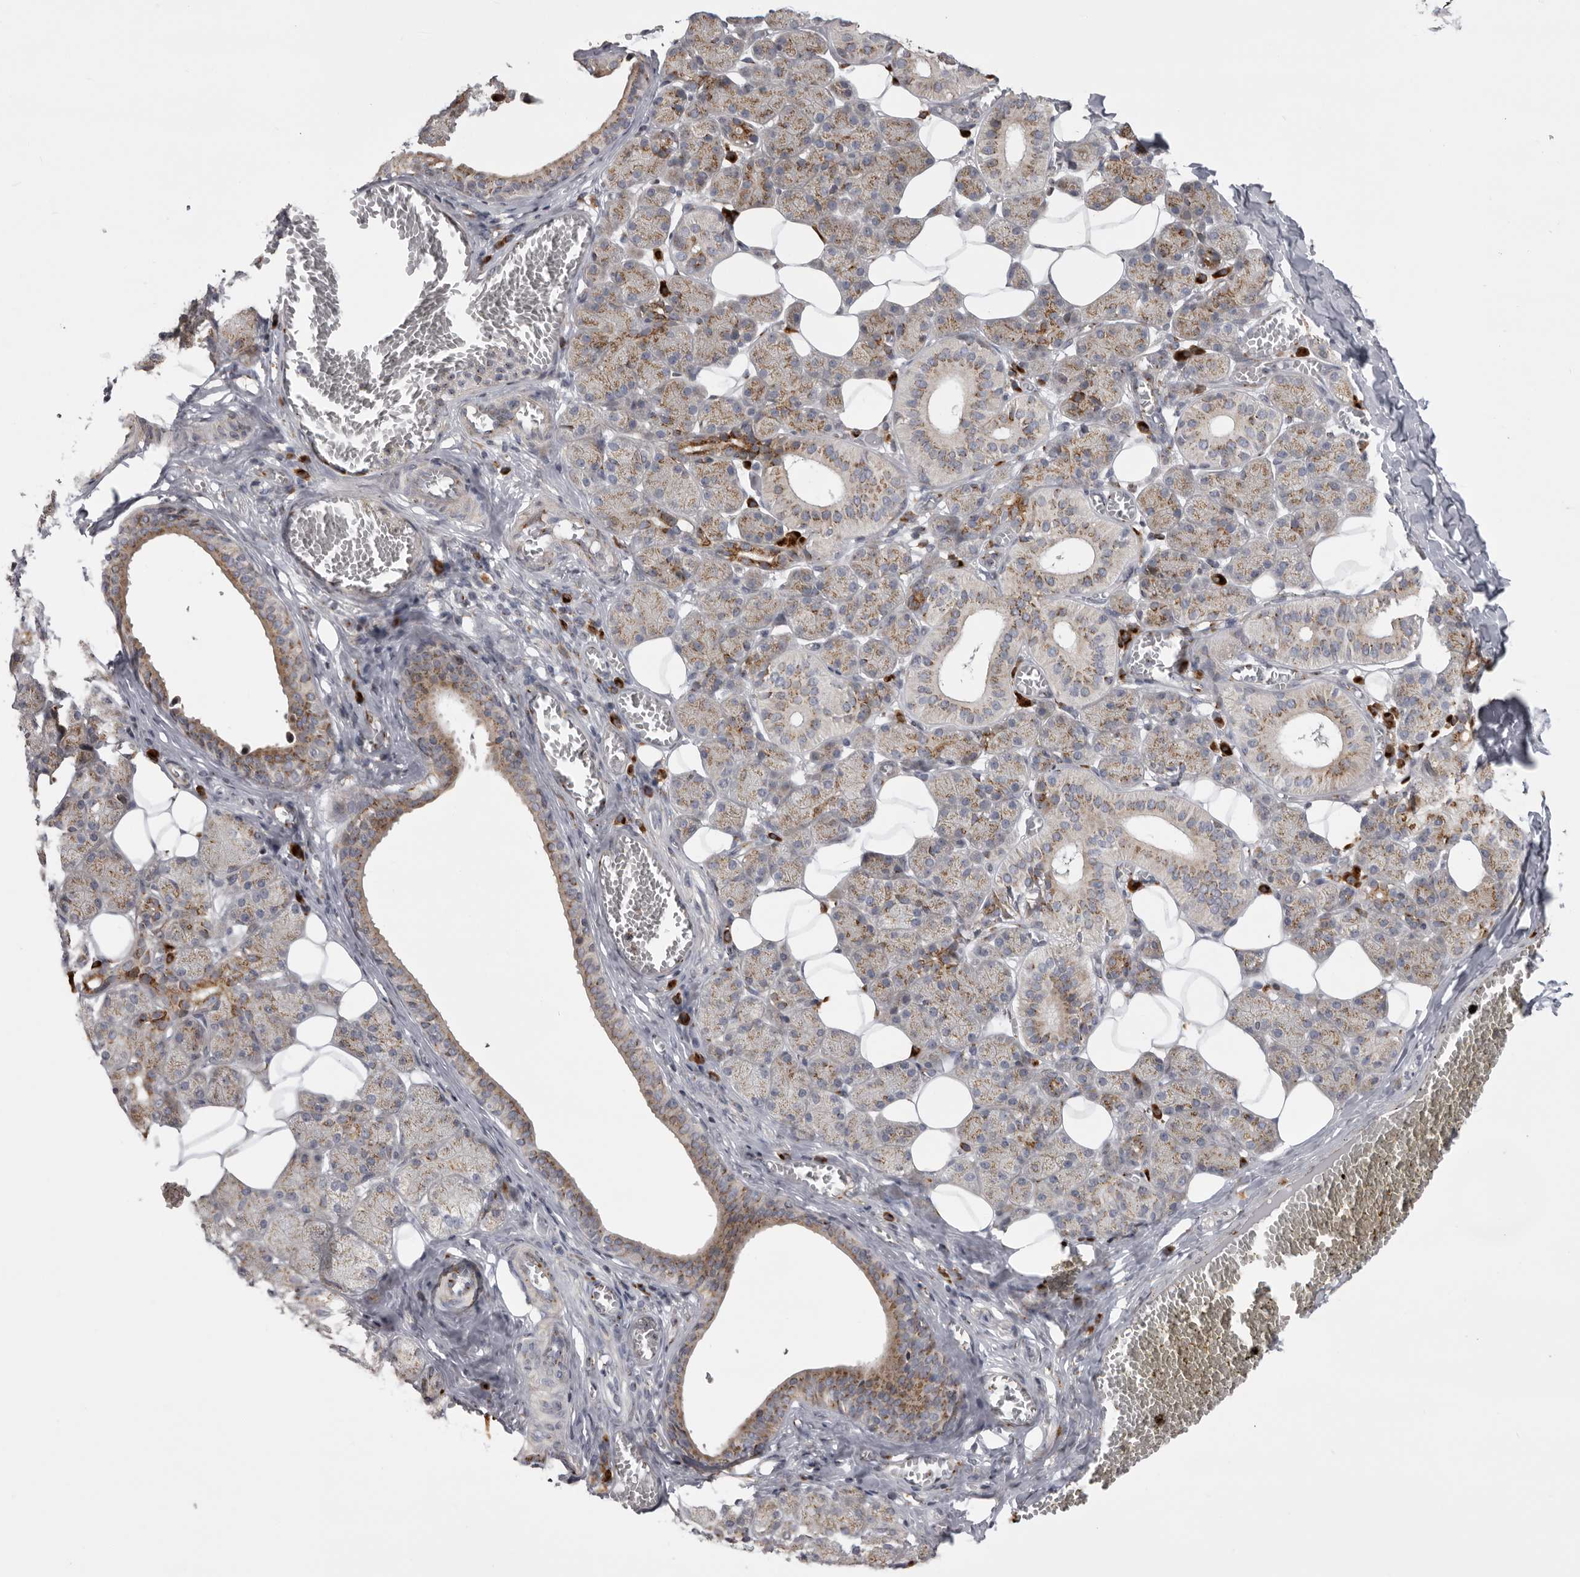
{"staining": {"intensity": "moderate", "quantity": "25%-75%", "location": "cytoplasmic/membranous"}, "tissue": "salivary gland", "cell_type": "Glandular cells", "image_type": "normal", "snomed": [{"axis": "morphology", "description": "Normal tissue, NOS"}, {"axis": "topography", "description": "Salivary gland"}], "caption": "The immunohistochemical stain highlights moderate cytoplasmic/membranous staining in glandular cells of normal salivary gland.", "gene": "WDR47", "patient": {"sex": "female", "age": 33}}